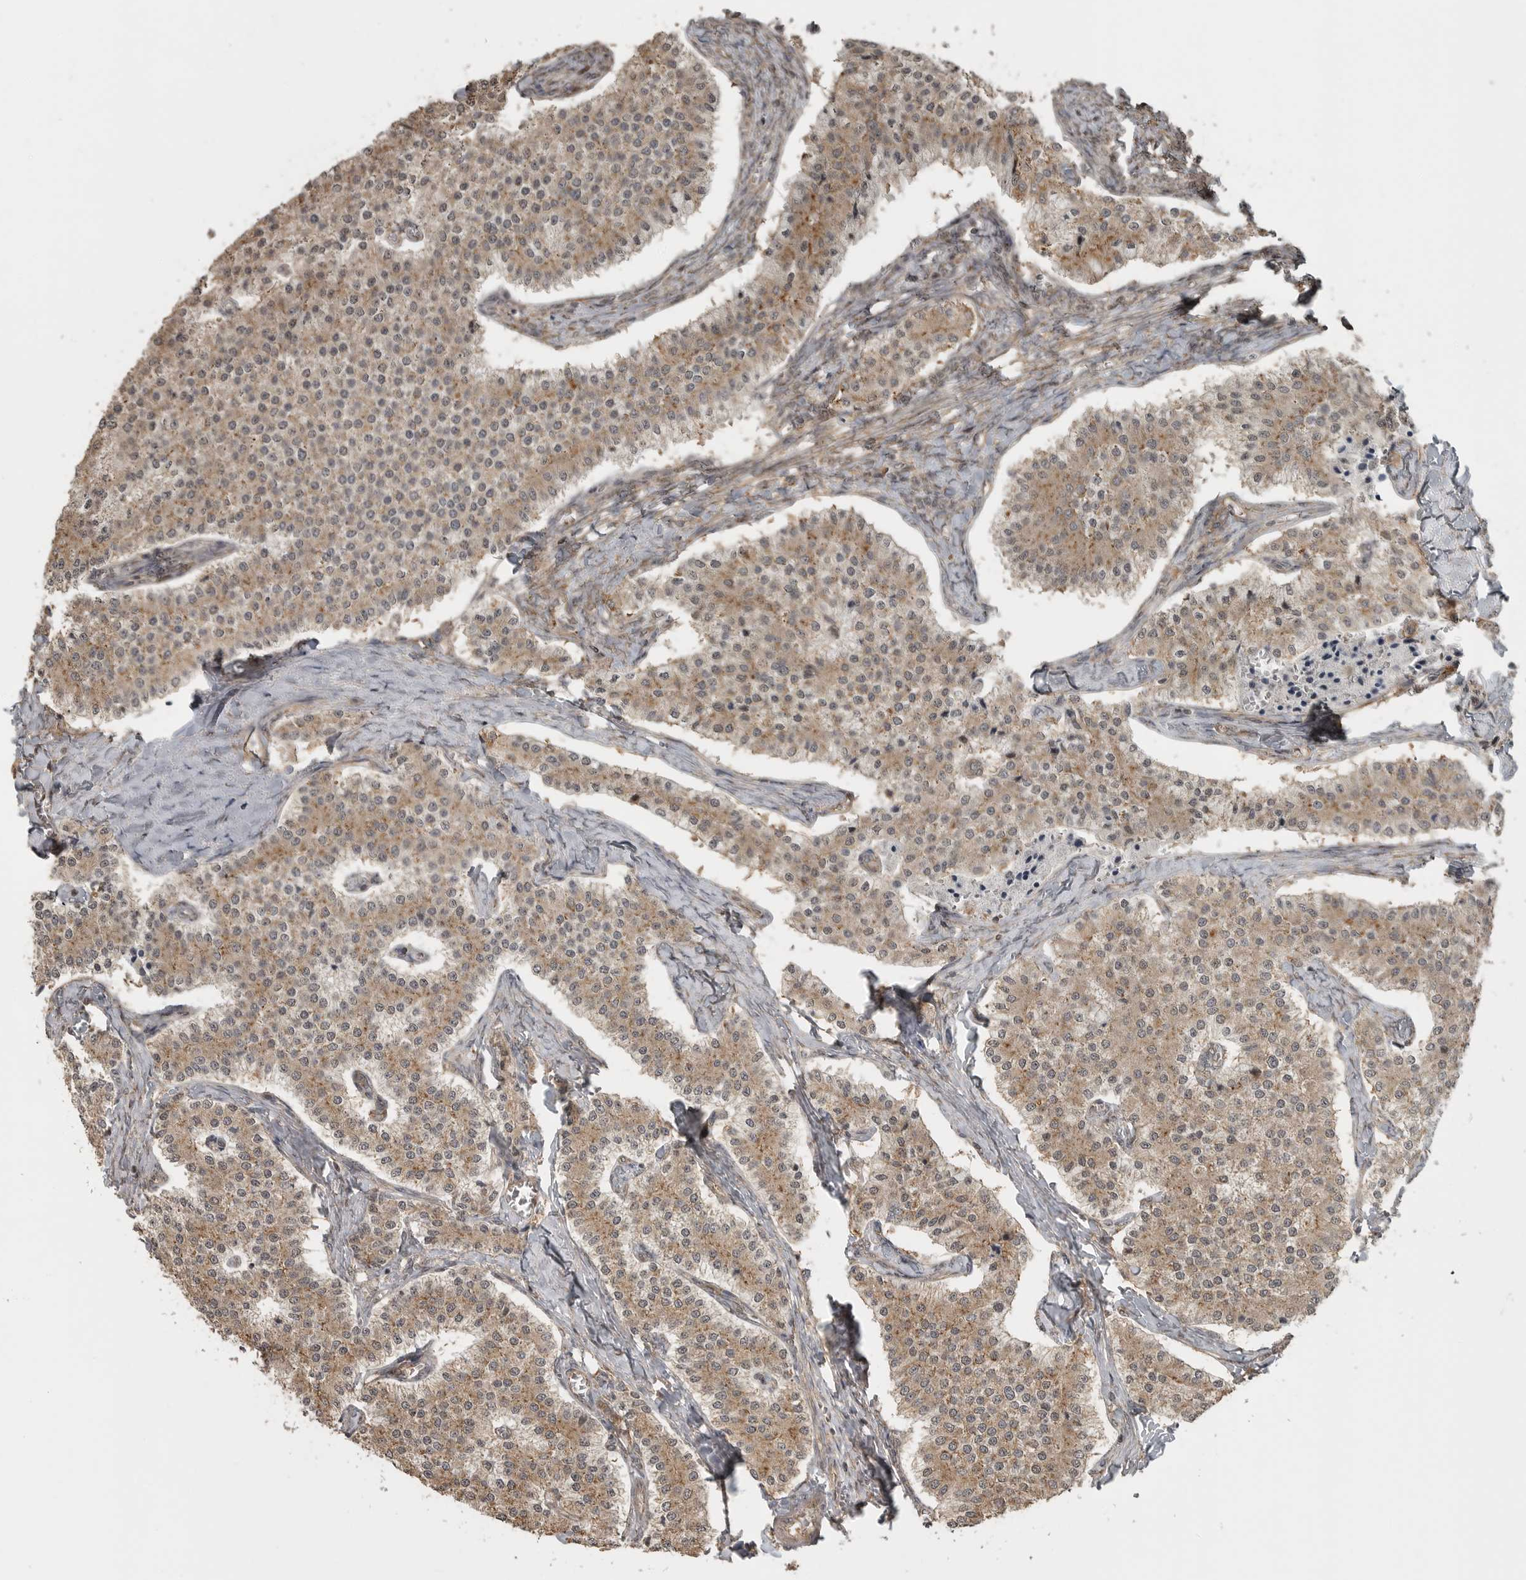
{"staining": {"intensity": "moderate", "quantity": ">75%", "location": "cytoplasmic/membranous"}, "tissue": "carcinoid", "cell_type": "Tumor cells", "image_type": "cancer", "snomed": [{"axis": "morphology", "description": "Carcinoid, malignant, NOS"}, {"axis": "topography", "description": "Colon"}], "caption": "A medium amount of moderate cytoplasmic/membranous staining is seen in approximately >75% of tumor cells in carcinoid tissue.", "gene": "LLGL1", "patient": {"sex": "female", "age": 52}}